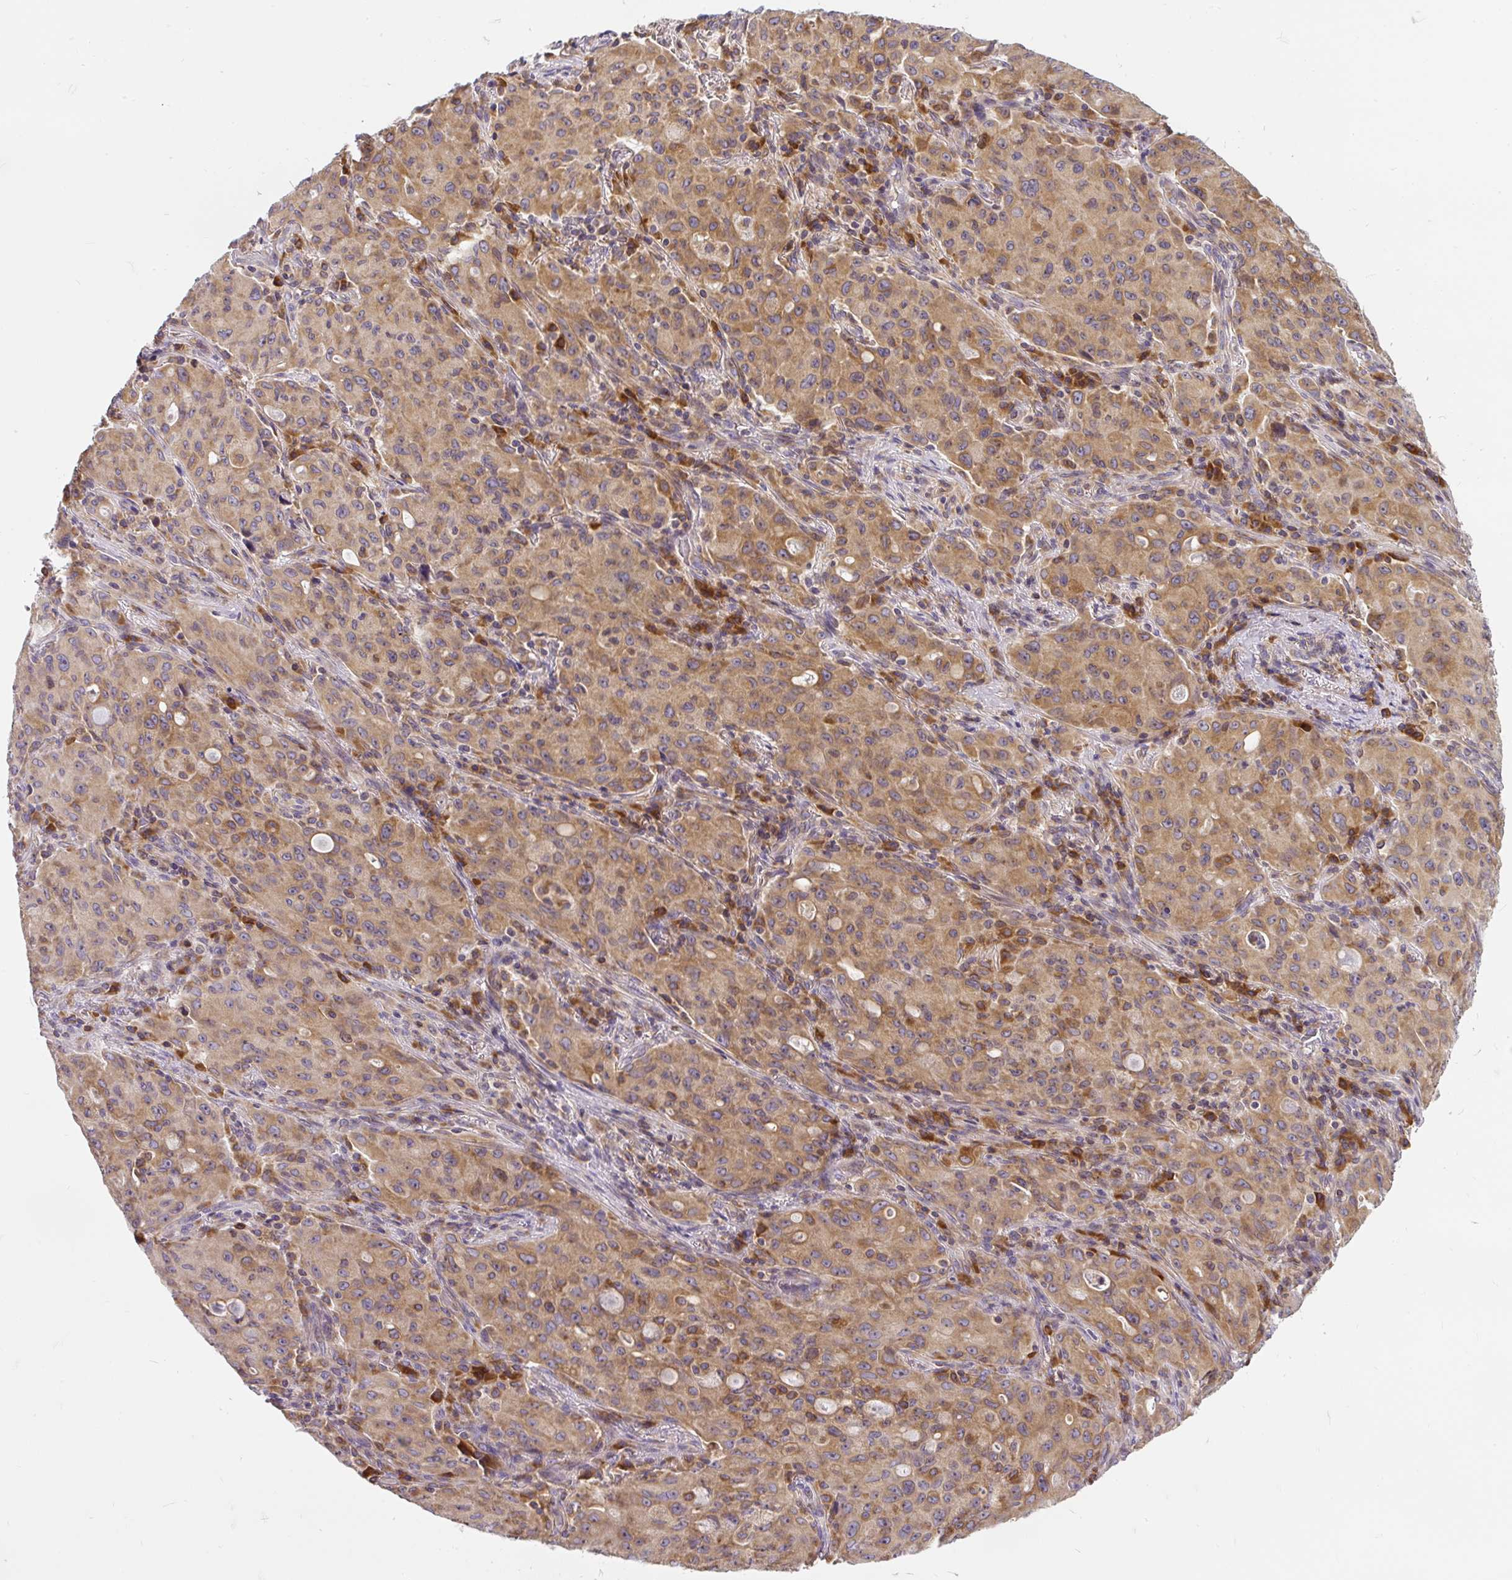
{"staining": {"intensity": "moderate", "quantity": ">75%", "location": "cytoplasmic/membranous"}, "tissue": "lung cancer", "cell_type": "Tumor cells", "image_type": "cancer", "snomed": [{"axis": "morphology", "description": "Adenocarcinoma, NOS"}, {"axis": "topography", "description": "Lung"}], "caption": "Protein analysis of lung adenocarcinoma tissue reveals moderate cytoplasmic/membranous staining in about >75% of tumor cells.", "gene": "CYP20A1", "patient": {"sex": "female", "age": 44}}